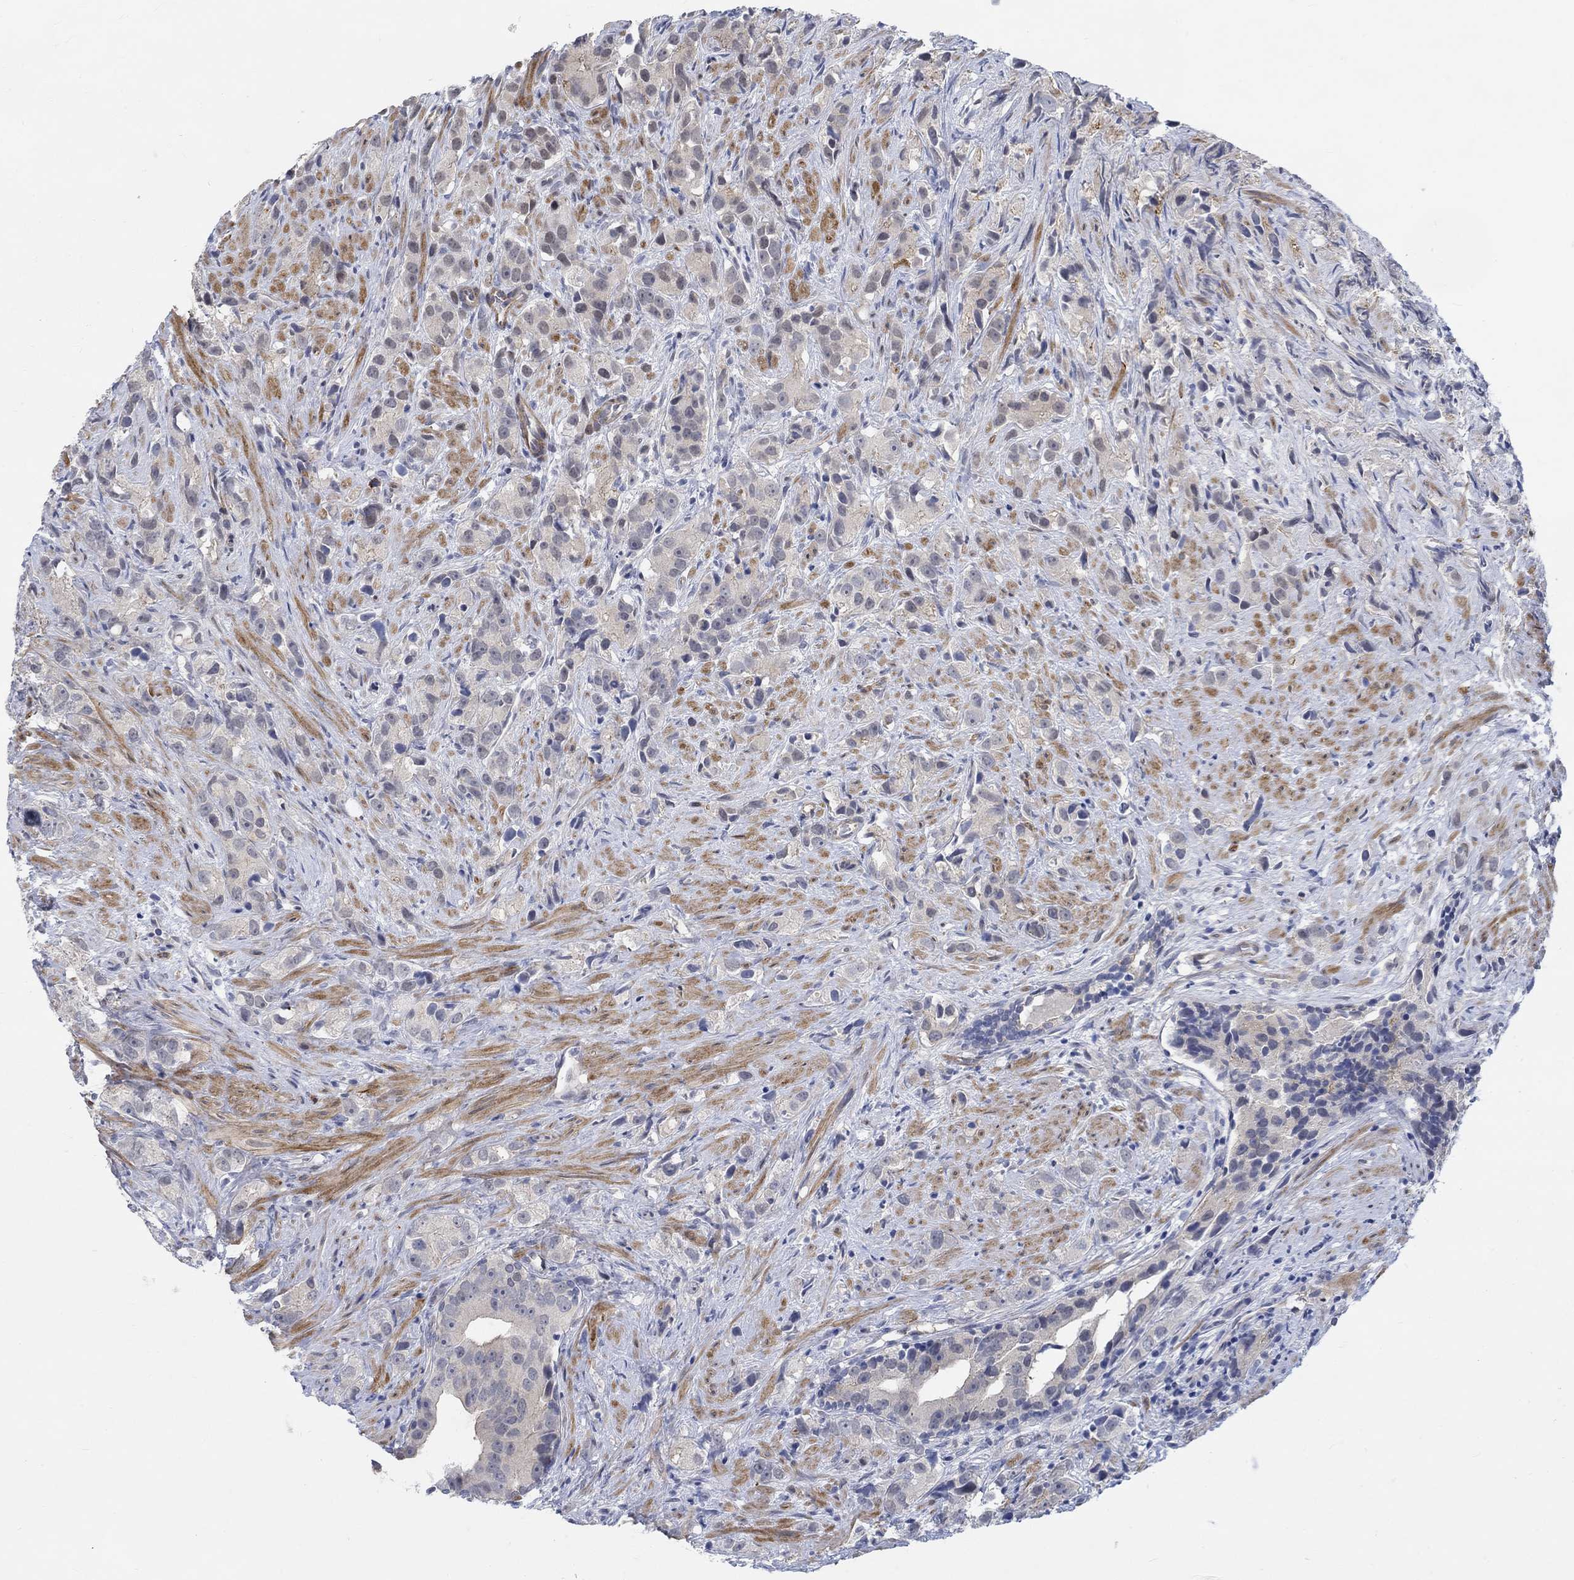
{"staining": {"intensity": "weak", "quantity": "25%-75%", "location": "cytoplasmic/membranous"}, "tissue": "prostate cancer", "cell_type": "Tumor cells", "image_type": "cancer", "snomed": [{"axis": "morphology", "description": "Adenocarcinoma, High grade"}, {"axis": "topography", "description": "Prostate"}], "caption": "Immunohistochemical staining of prostate cancer (high-grade adenocarcinoma) reveals low levels of weak cytoplasmic/membranous protein positivity in about 25%-75% of tumor cells.", "gene": "KCNH8", "patient": {"sex": "male", "age": 90}}